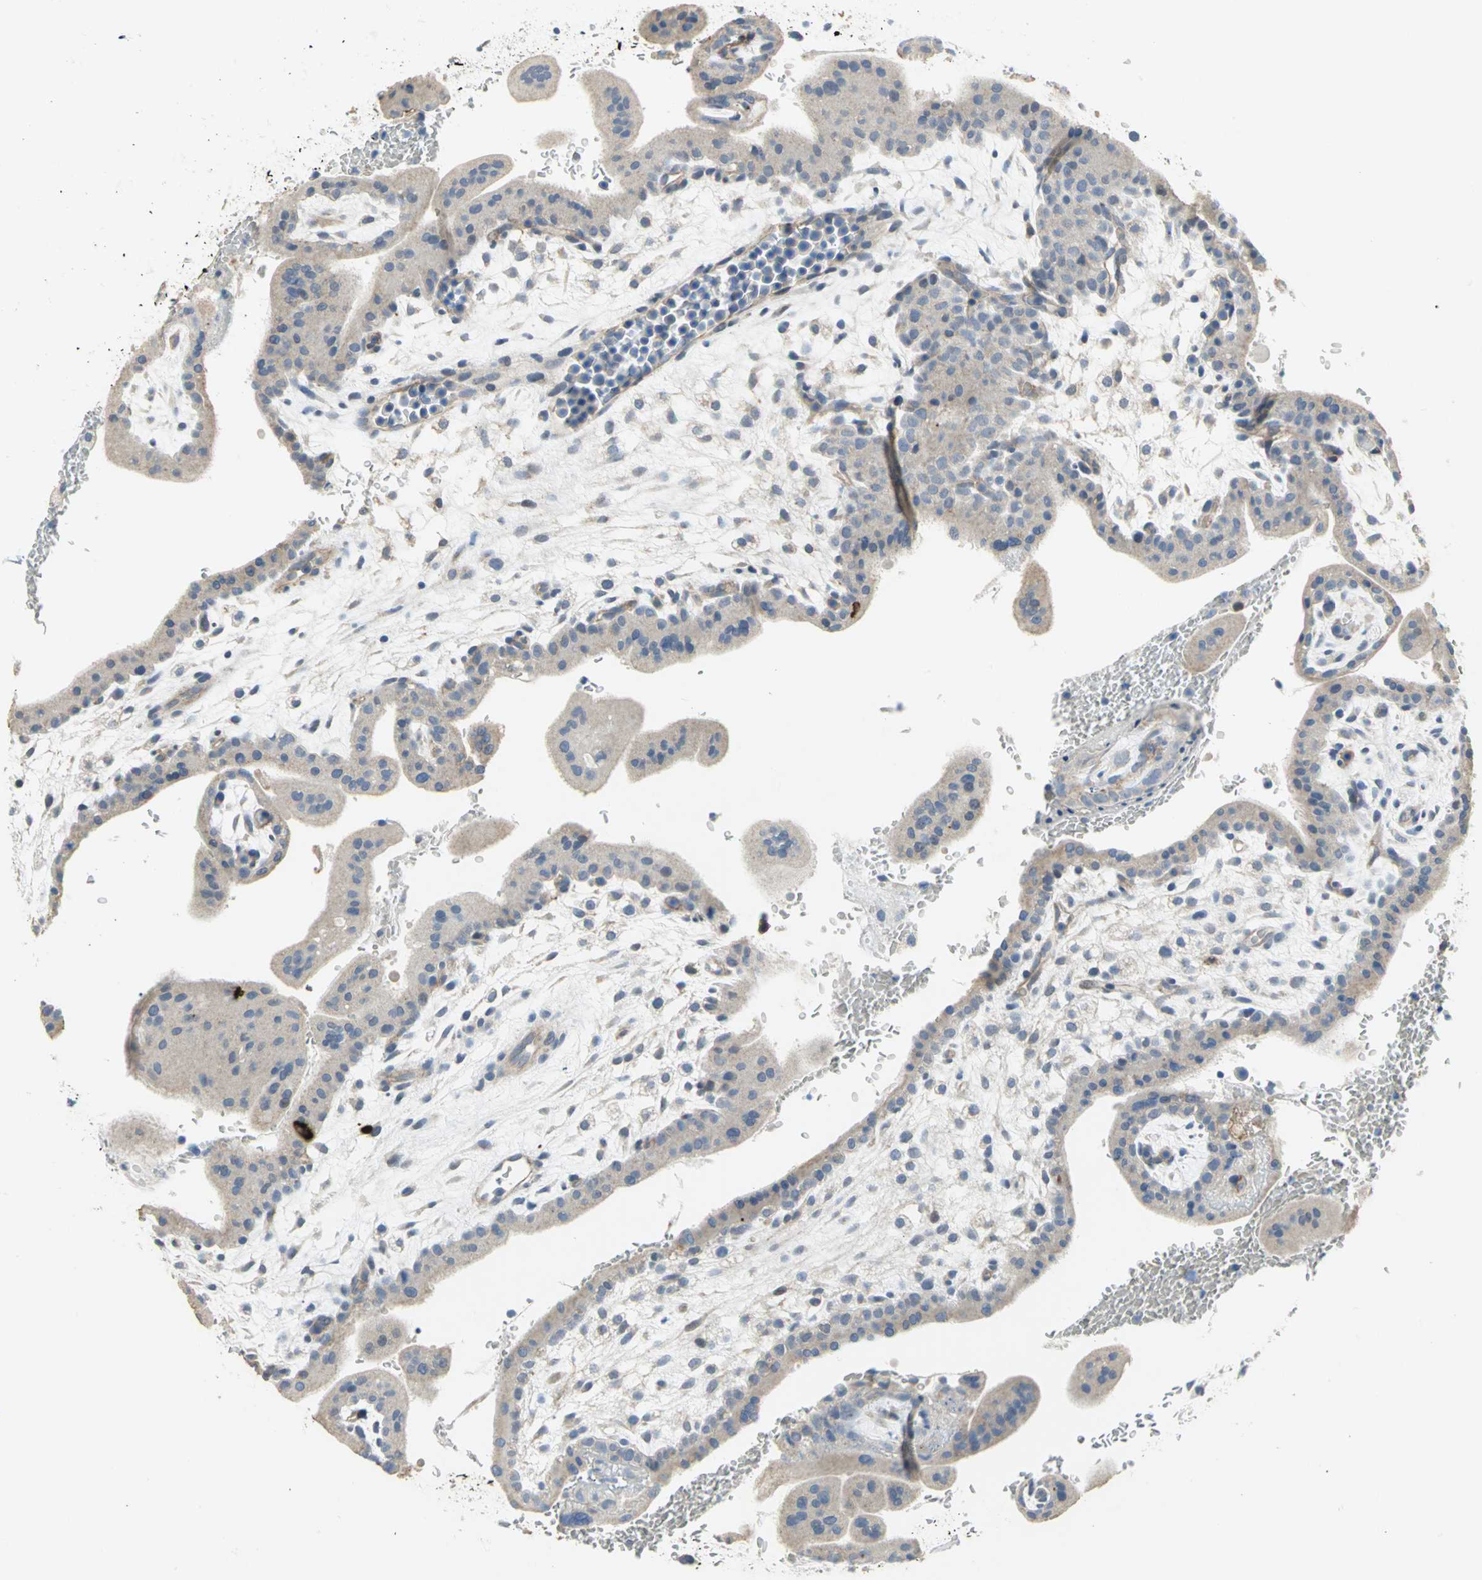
{"staining": {"intensity": "negative", "quantity": "none", "location": "none"}, "tissue": "placenta", "cell_type": "Decidual cells", "image_type": "normal", "snomed": [{"axis": "morphology", "description": "Normal tissue, NOS"}, {"axis": "topography", "description": "Placenta"}], "caption": "The histopathology image exhibits no significant positivity in decidual cells of placenta.", "gene": "HTR1F", "patient": {"sex": "female", "age": 35}}